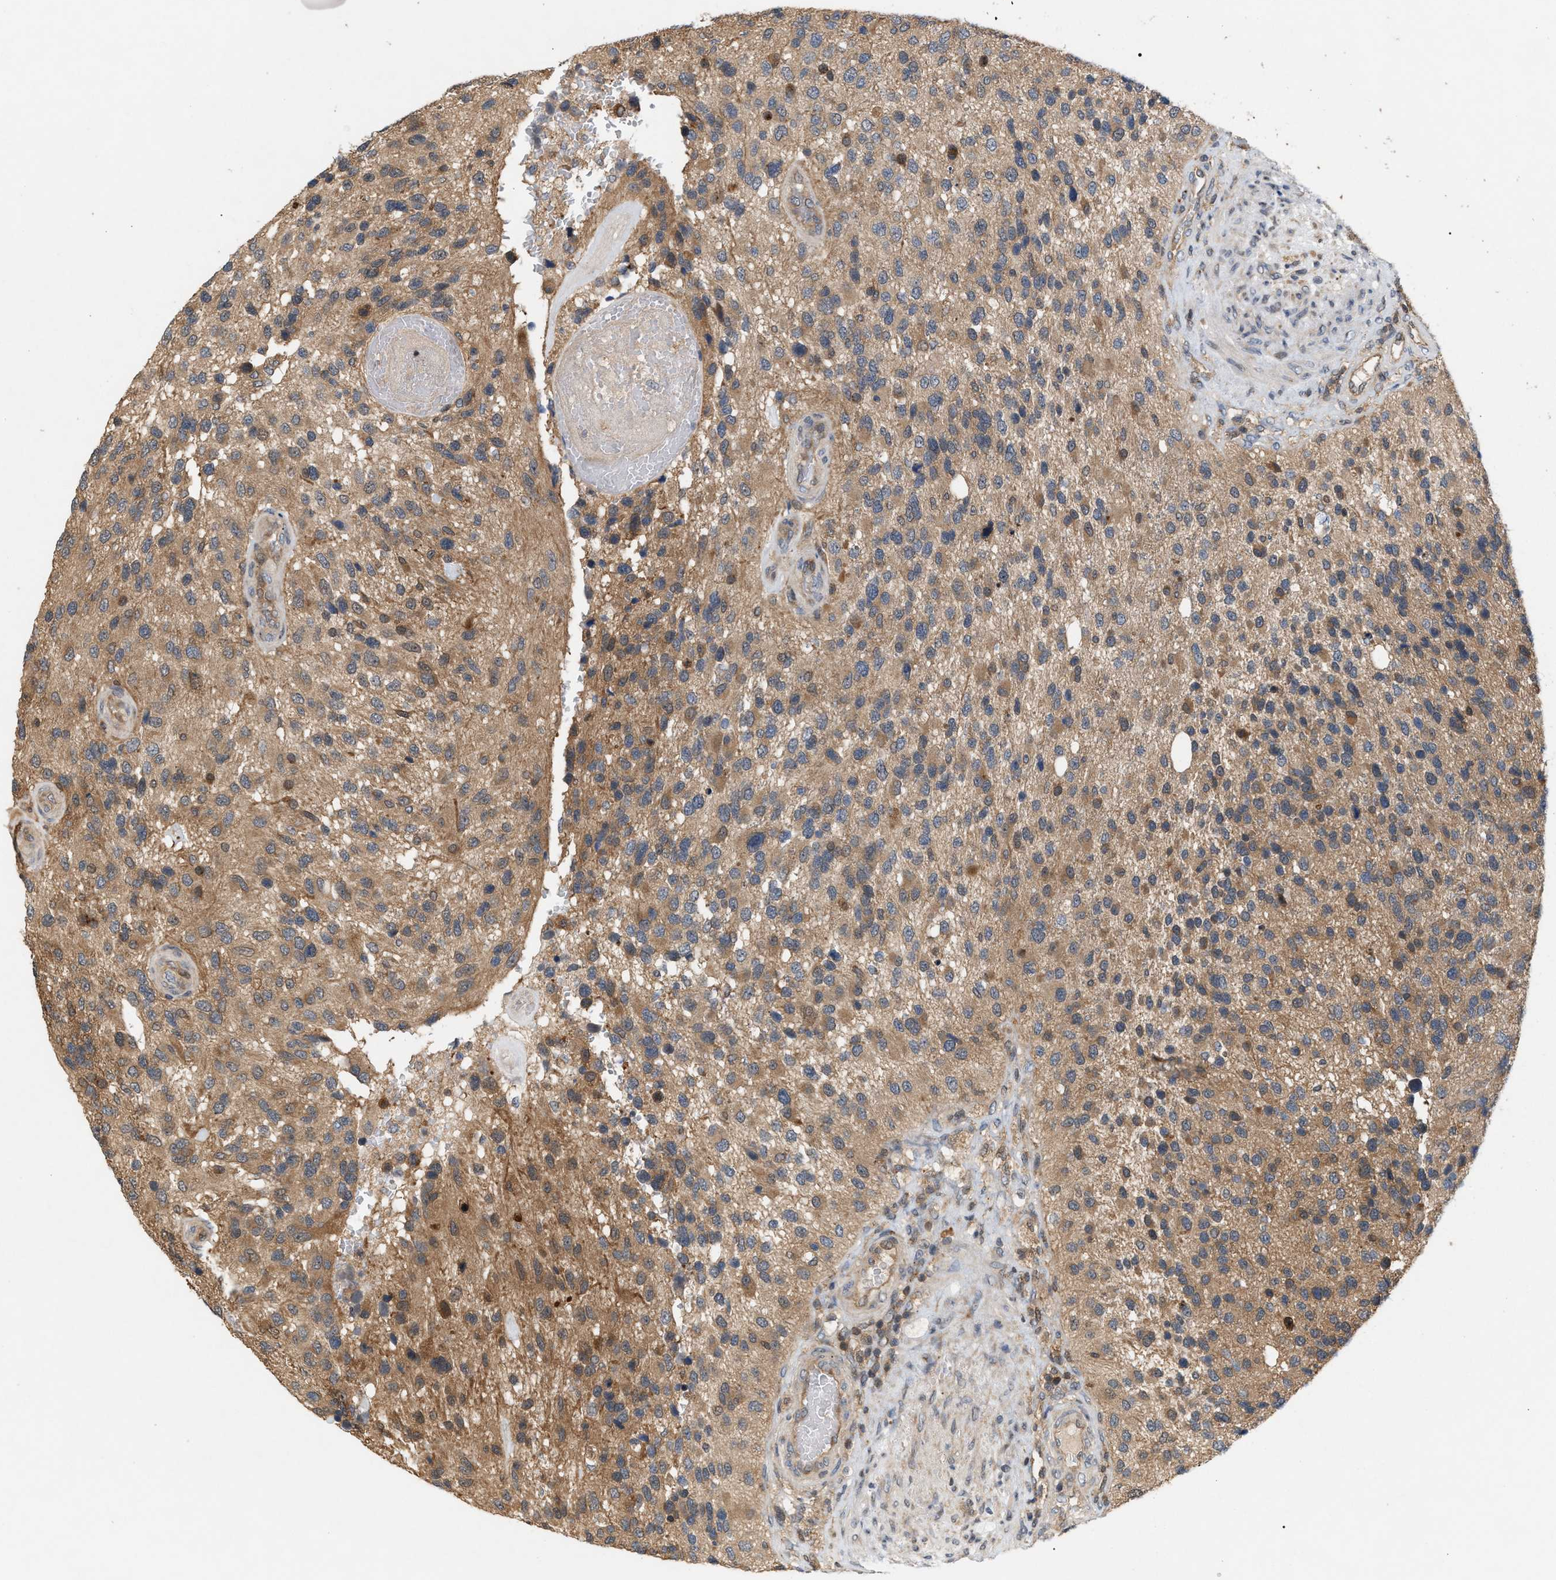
{"staining": {"intensity": "moderate", "quantity": ">75%", "location": "cytoplasmic/membranous"}, "tissue": "glioma", "cell_type": "Tumor cells", "image_type": "cancer", "snomed": [{"axis": "morphology", "description": "Glioma, malignant, High grade"}, {"axis": "topography", "description": "Brain"}], "caption": "Glioma stained with DAB (3,3'-diaminobenzidine) IHC reveals medium levels of moderate cytoplasmic/membranous staining in about >75% of tumor cells.", "gene": "GLOD4", "patient": {"sex": "female", "age": 58}}